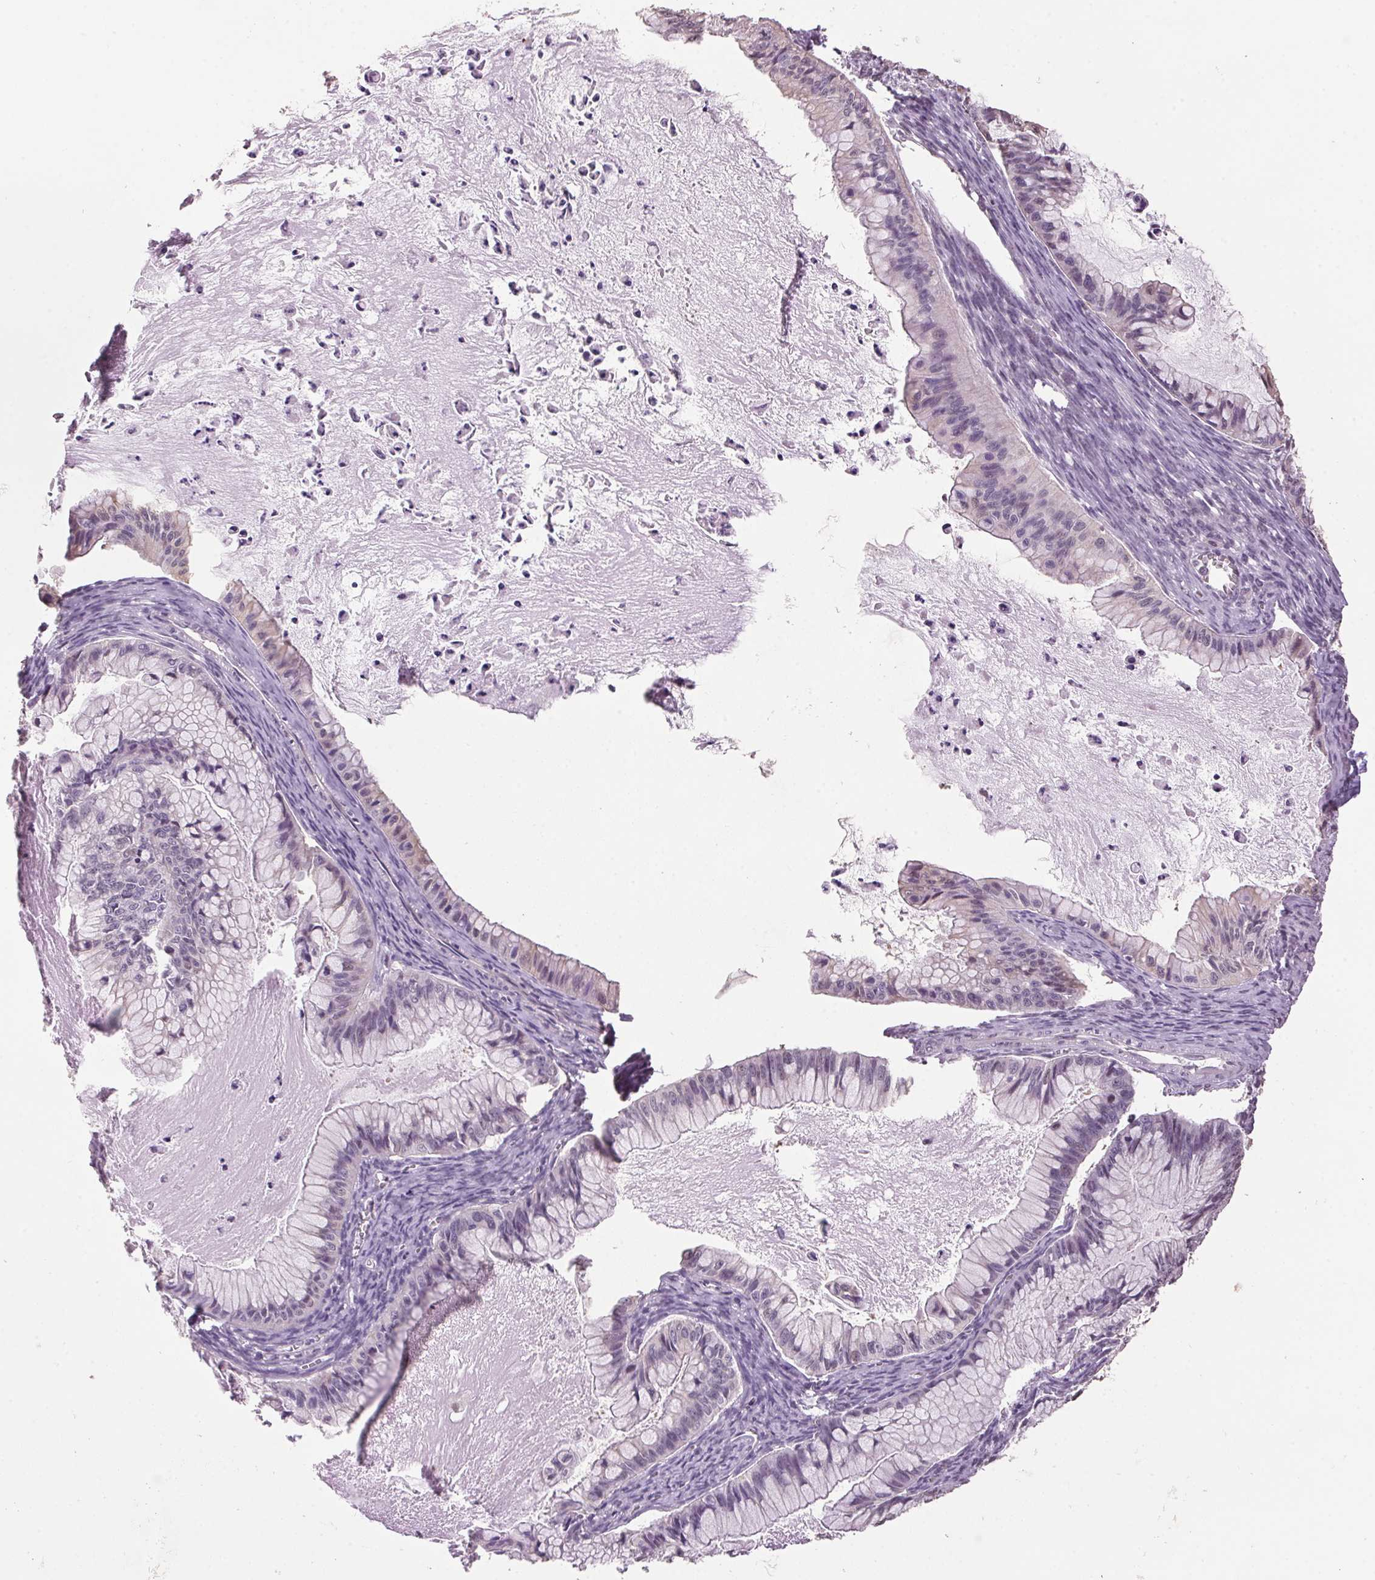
{"staining": {"intensity": "weak", "quantity": "25%-75%", "location": "nuclear"}, "tissue": "ovarian cancer", "cell_type": "Tumor cells", "image_type": "cancer", "snomed": [{"axis": "morphology", "description": "Cystadenocarcinoma, mucinous, NOS"}, {"axis": "topography", "description": "Ovary"}], "caption": "Brown immunohistochemical staining in ovarian mucinous cystadenocarcinoma displays weak nuclear staining in approximately 25%-75% of tumor cells.", "gene": "VWA3B", "patient": {"sex": "female", "age": 72}}